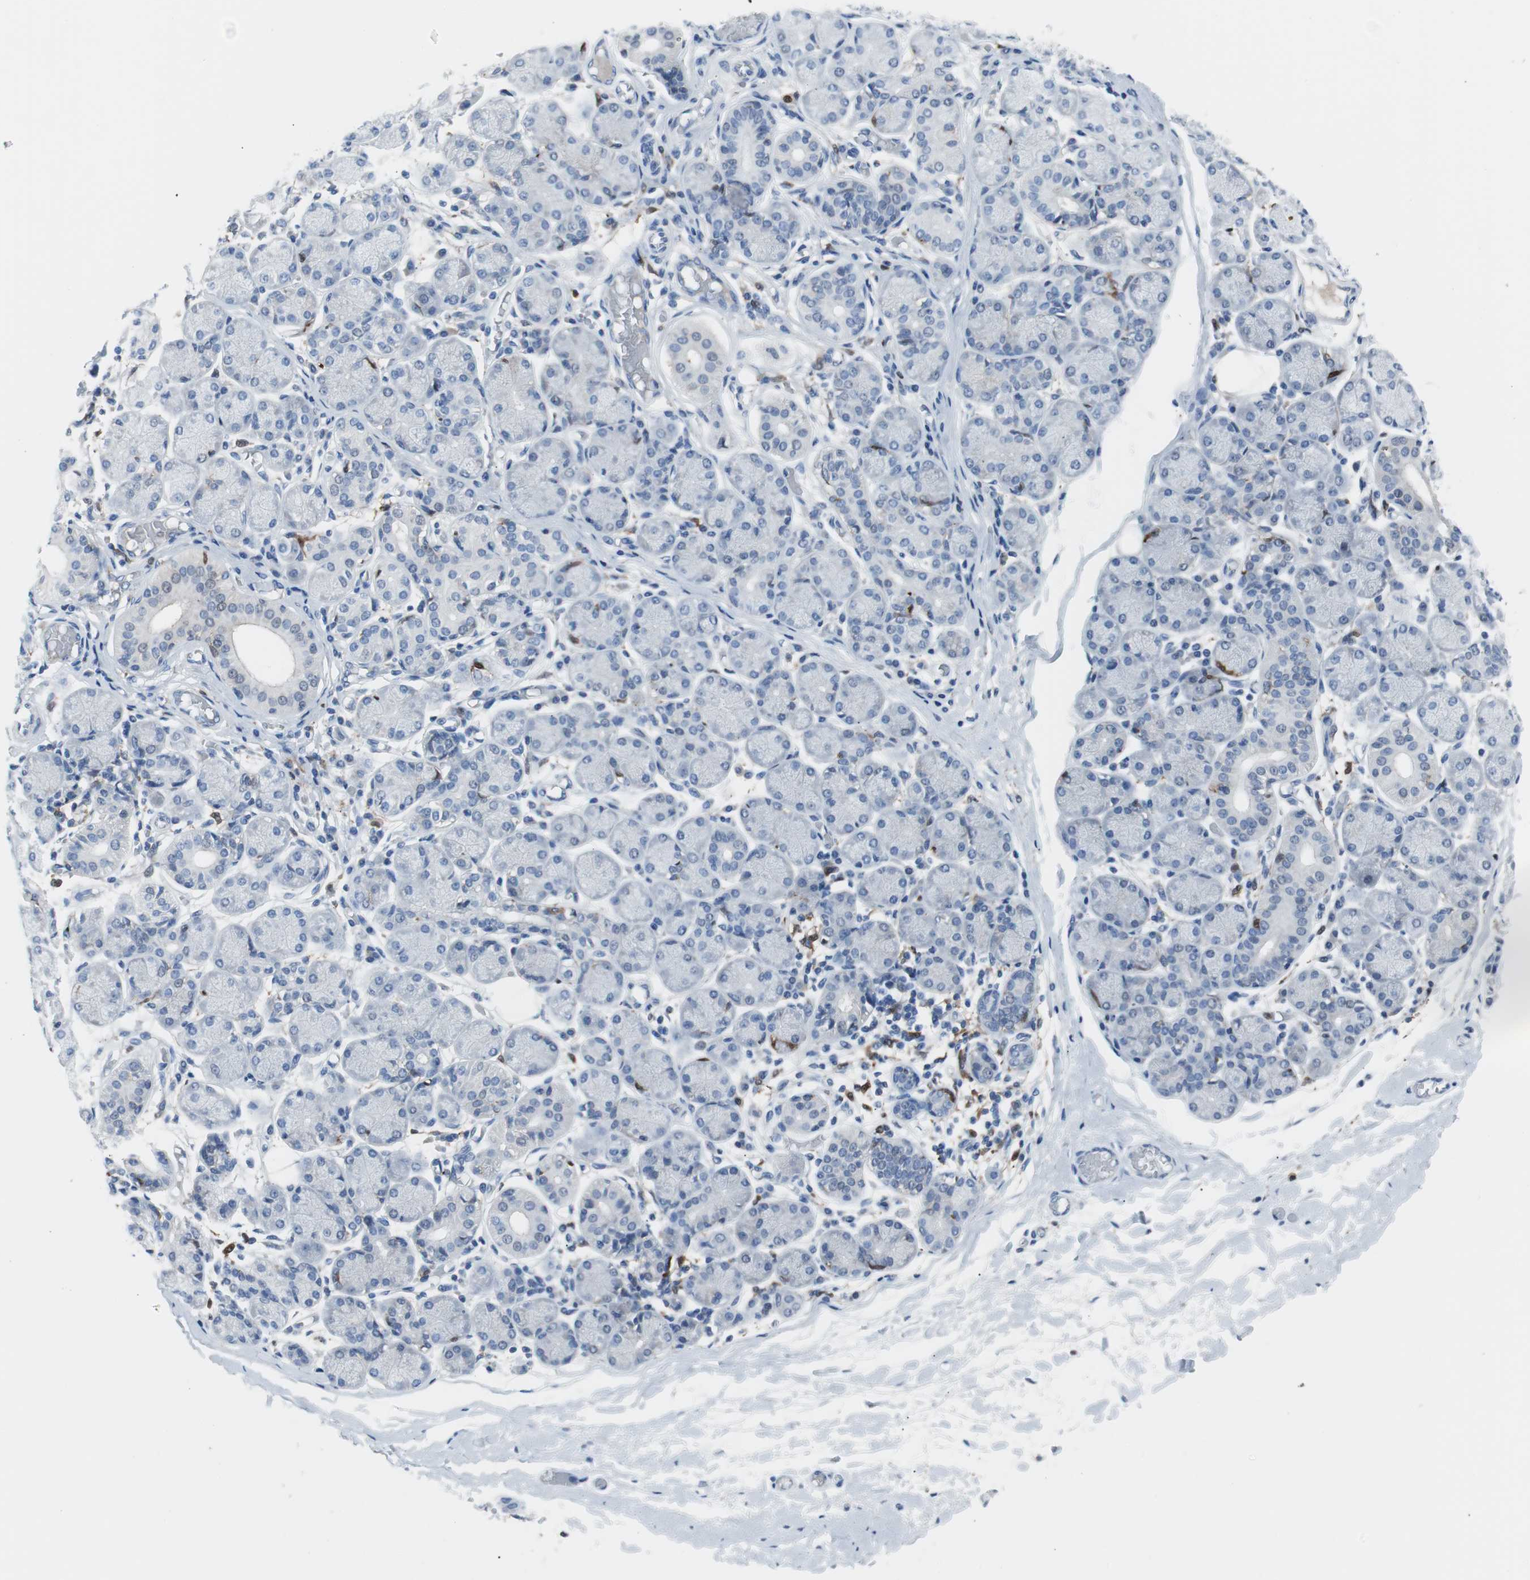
{"staining": {"intensity": "negative", "quantity": "none", "location": "none"}, "tissue": "salivary gland", "cell_type": "Glandular cells", "image_type": "normal", "snomed": [{"axis": "morphology", "description": "Normal tissue, NOS"}, {"axis": "topography", "description": "Salivary gland"}], "caption": "Immunohistochemistry of benign salivary gland displays no positivity in glandular cells. Brightfield microscopy of IHC stained with DAB (3,3'-diaminobenzidine) (brown) and hematoxylin (blue), captured at high magnification.", "gene": "IL18", "patient": {"sex": "female", "age": 24}}